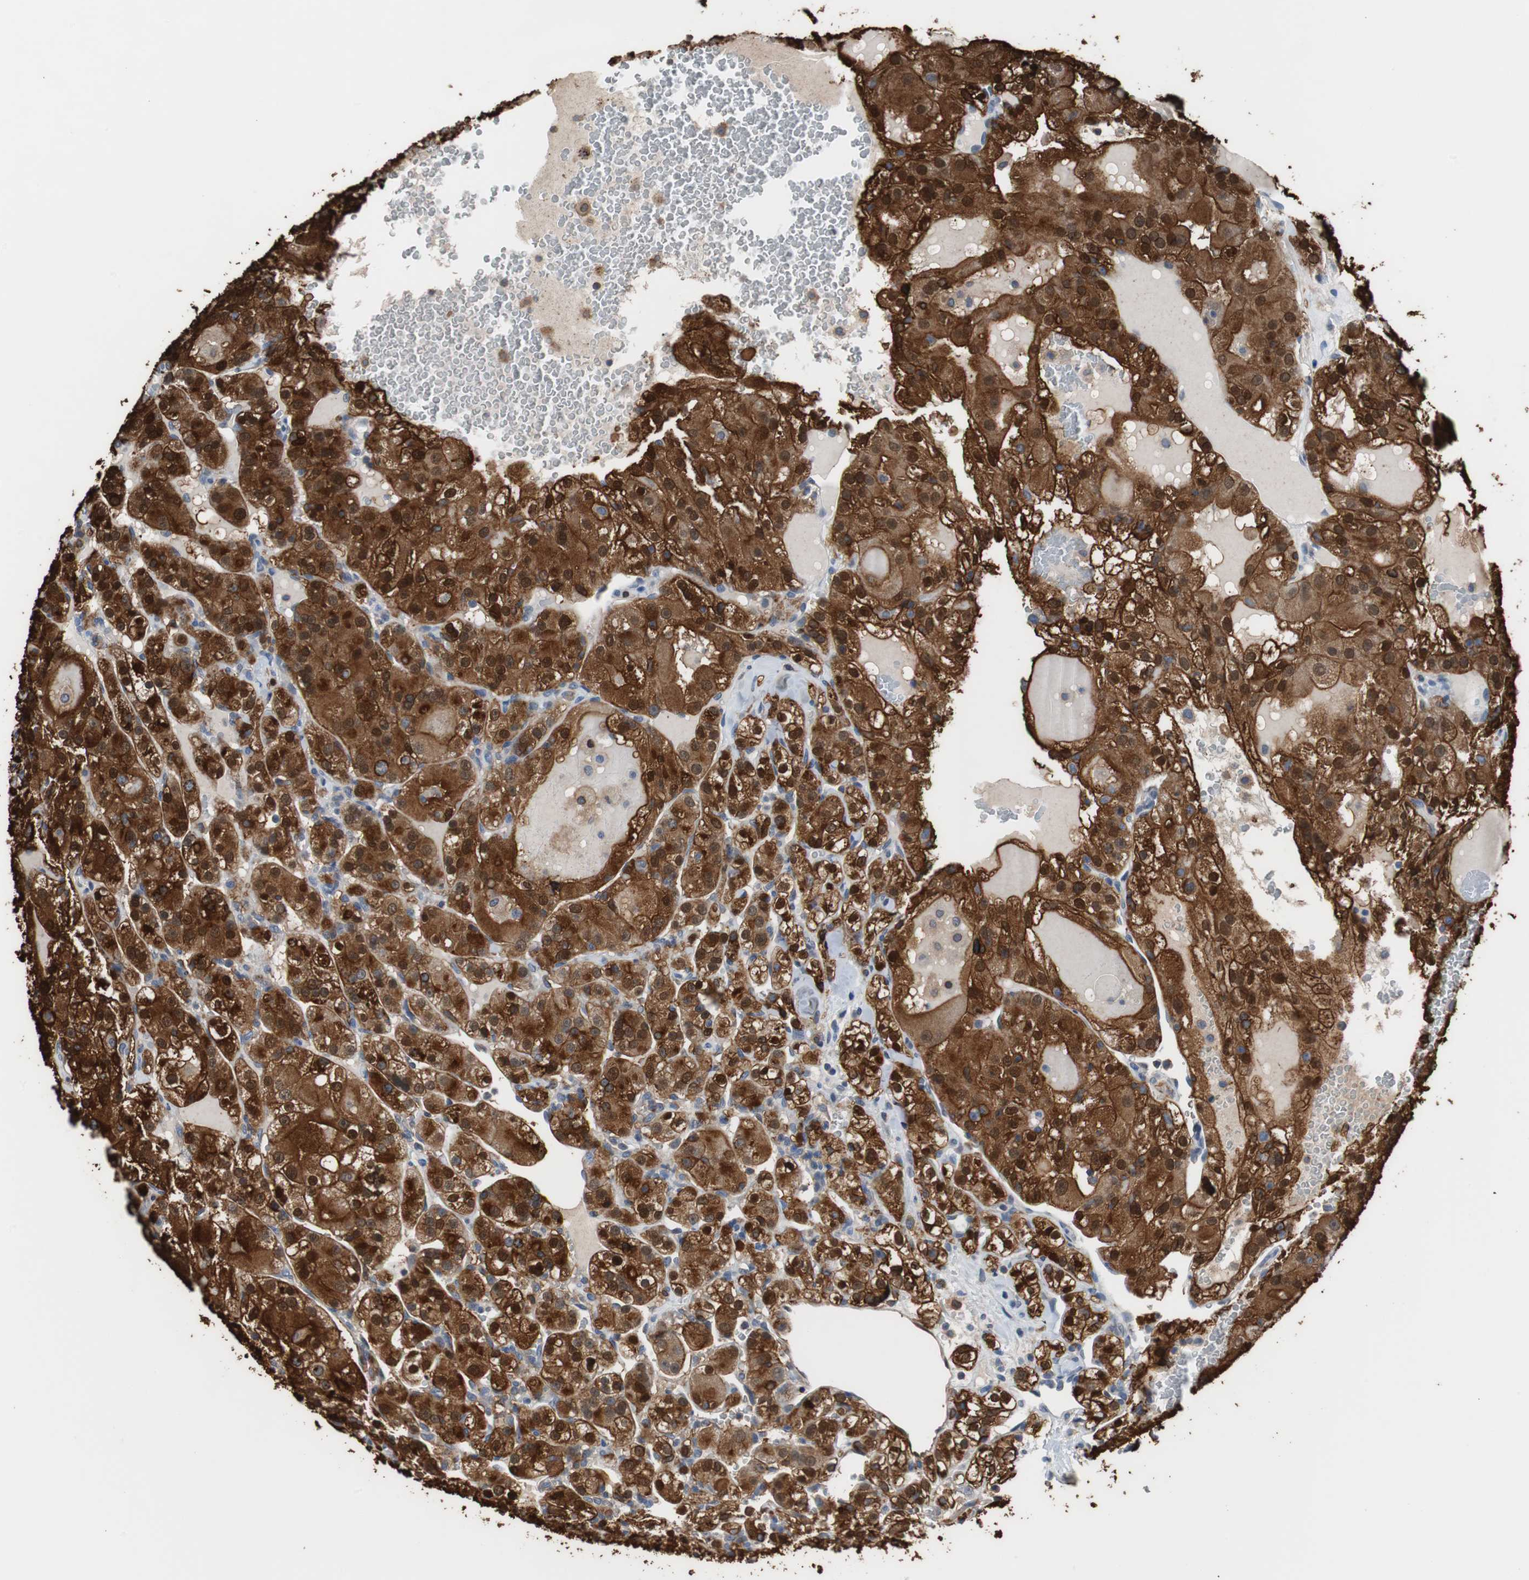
{"staining": {"intensity": "strong", "quantity": ">75%", "location": "cytoplasmic/membranous,nuclear"}, "tissue": "renal cancer", "cell_type": "Tumor cells", "image_type": "cancer", "snomed": [{"axis": "morphology", "description": "Normal tissue, NOS"}, {"axis": "morphology", "description": "Adenocarcinoma, NOS"}, {"axis": "topography", "description": "Kidney"}], "caption": "Brown immunohistochemical staining in renal adenocarcinoma displays strong cytoplasmic/membranous and nuclear staining in about >75% of tumor cells.", "gene": "ANXA4", "patient": {"sex": "male", "age": 61}}